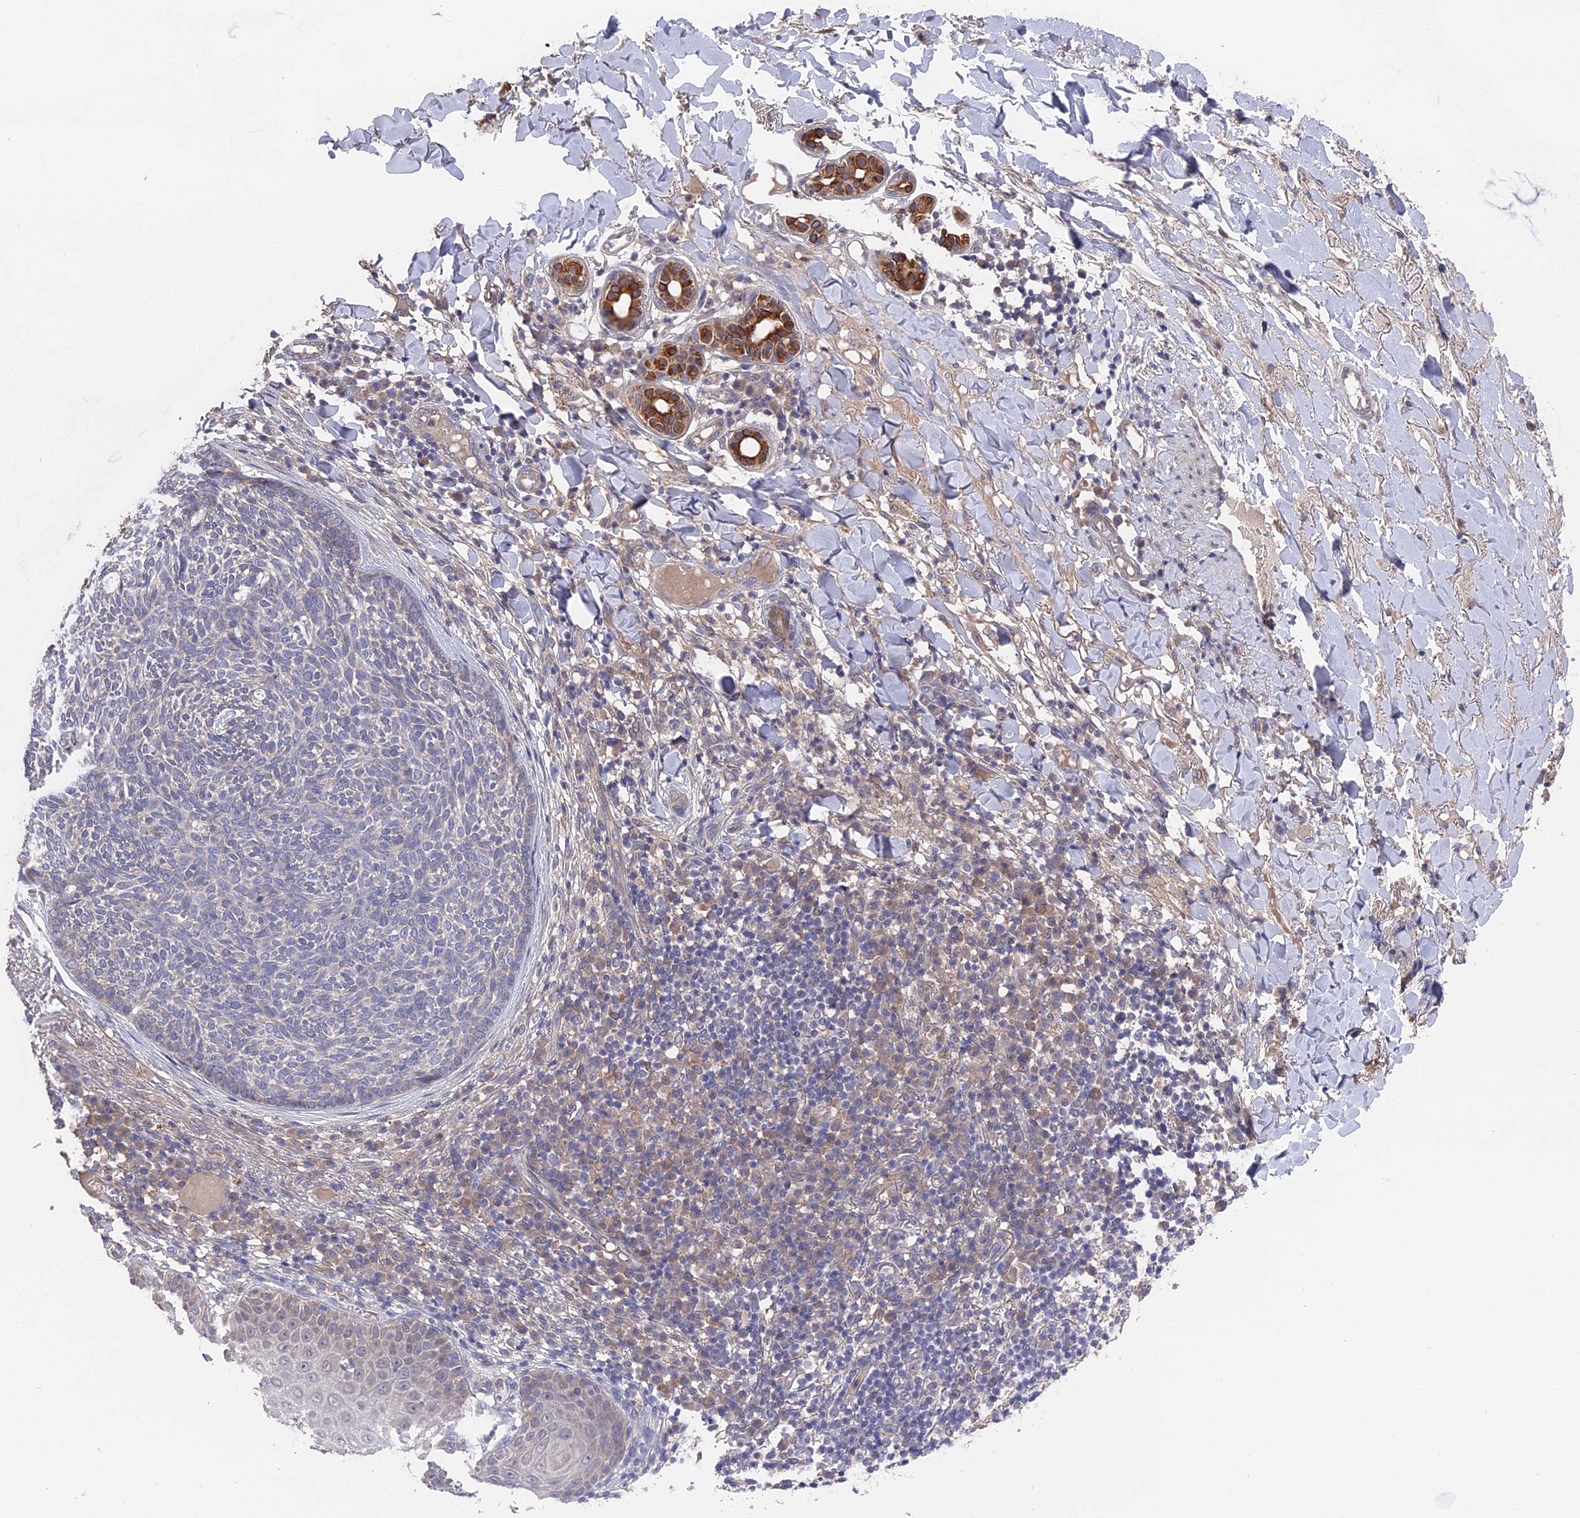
{"staining": {"intensity": "negative", "quantity": "none", "location": "none"}, "tissue": "skin cancer", "cell_type": "Tumor cells", "image_type": "cancer", "snomed": [{"axis": "morphology", "description": "Basal cell carcinoma"}, {"axis": "topography", "description": "Skin"}], "caption": "Immunohistochemistry (IHC) of human skin cancer (basal cell carcinoma) reveals no positivity in tumor cells.", "gene": "ZCCHC2", "patient": {"sex": "male", "age": 85}}